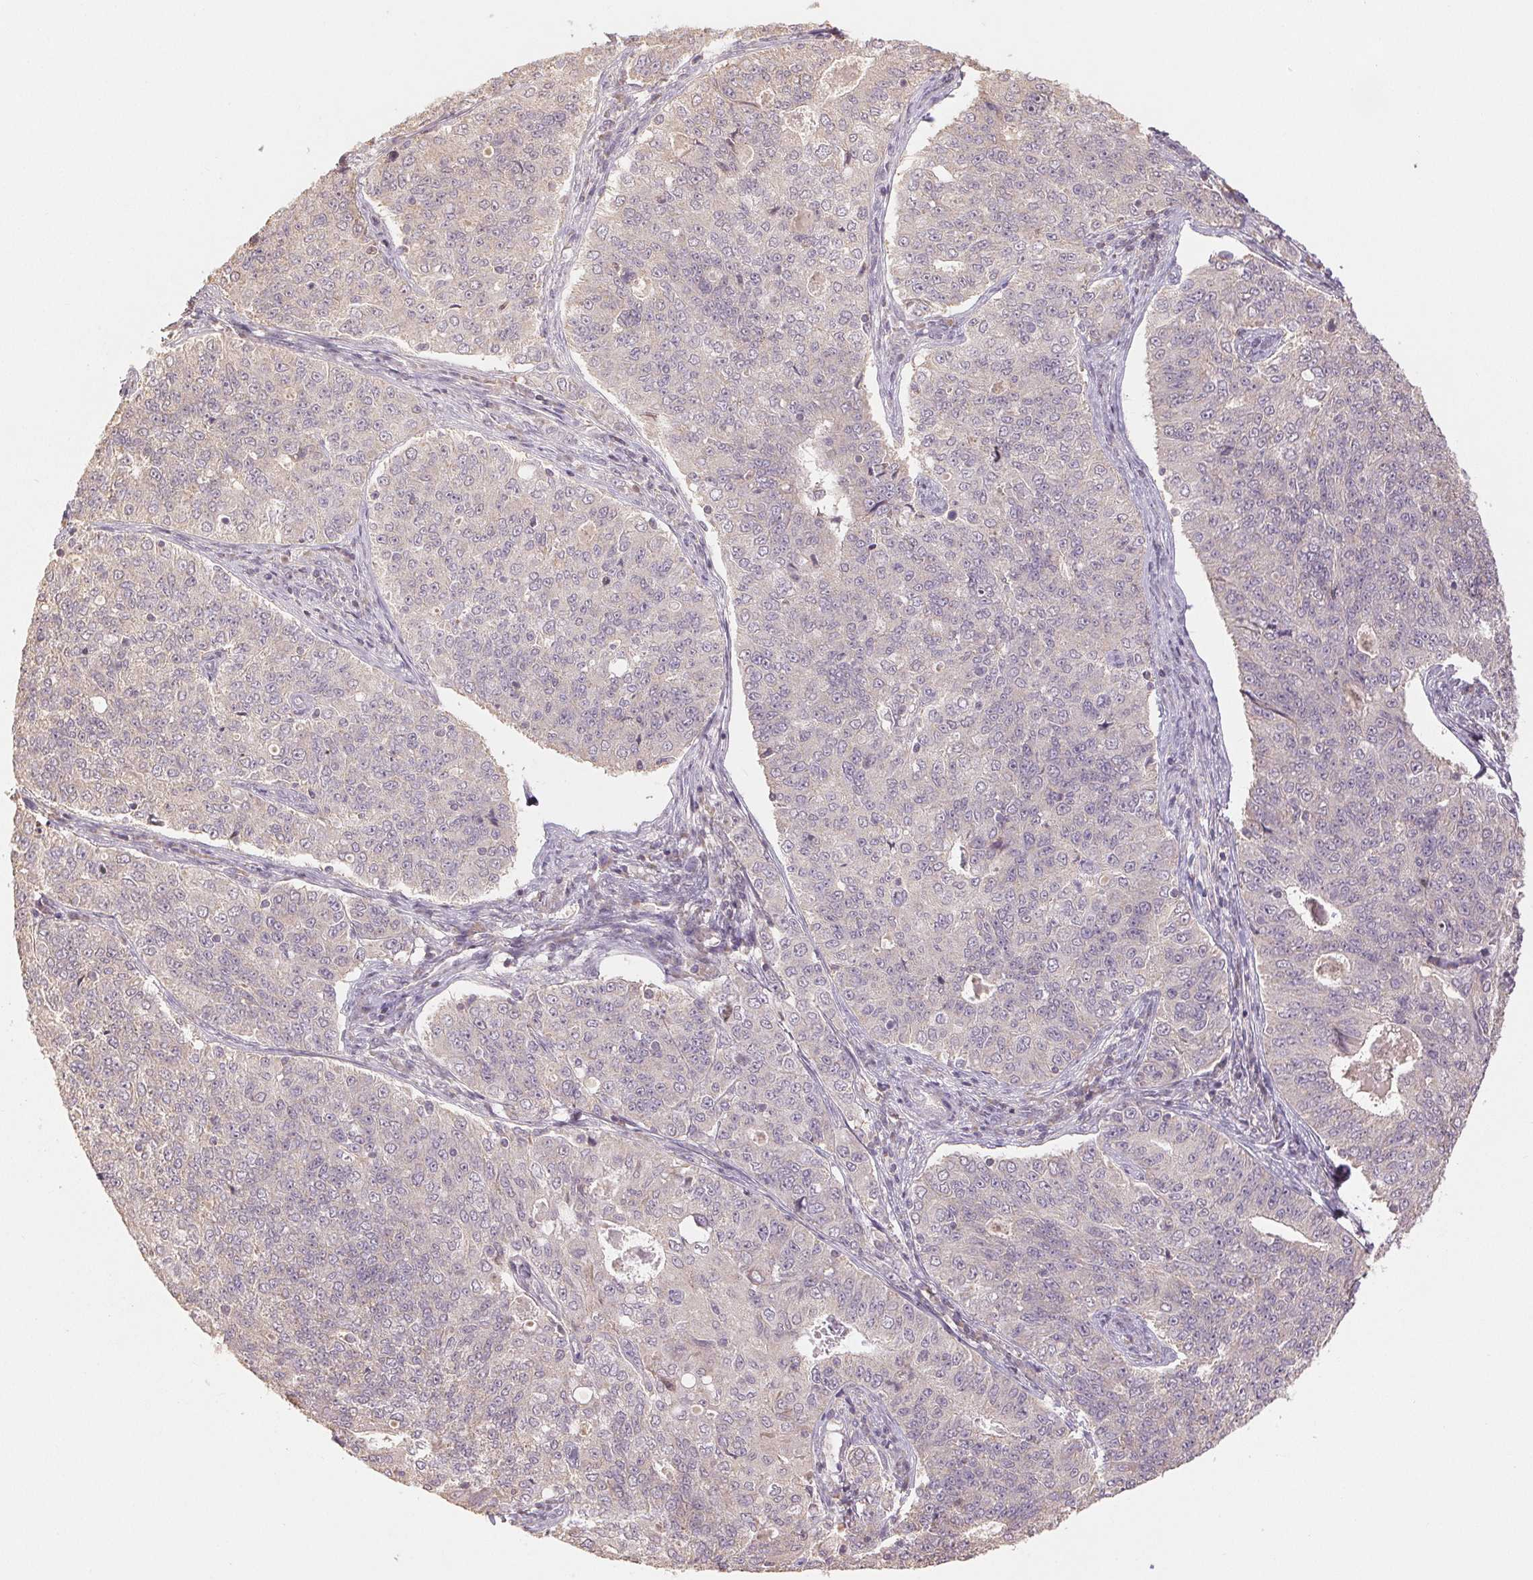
{"staining": {"intensity": "negative", "quantity": "none", "location": "none"}, "tissue": "endometrial cancer", "cell_type": "Tumor cells", "image_type": "cancer", "snomed": [{"axis": "morphology", "description": "Adenocarcinoma, NOS"}, {"axis": "topography", "description": "Endometrium"}], "caption": "Tumor cells show no significant staining in endometrial adenocarcinoma.", "gene": "COX14", "patient": {"sex": "female", "age": 43}}